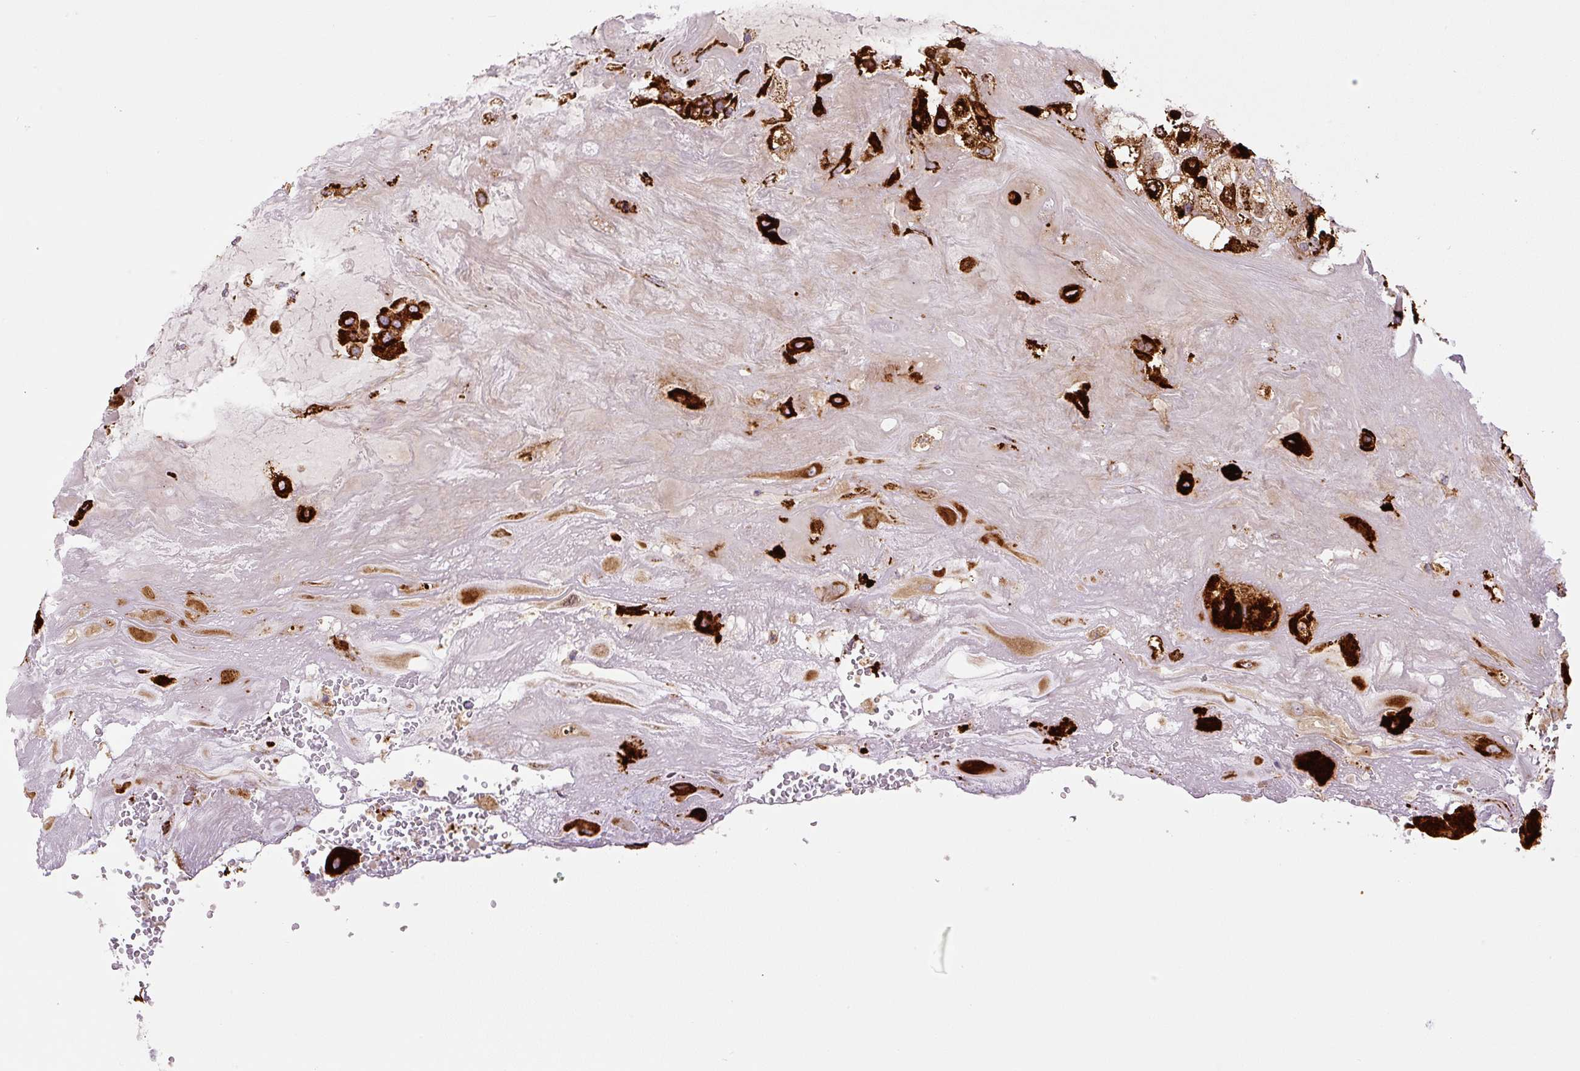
{"staining": {"intensity": "strong", "quantity": ">75%", "location": "cytoplasmic/membranous"}, "tissue": "placenta", "cell_type": "Decidual cells", "image_type": "normal", "snomed": [{"axis": "morphology", "description": "Normal tissue, NOS"}, {"axis": "topography", "description": "Placenta"}], "caption": "Decidual cells display strong cytoplasmic/membranous positivity in about >75% of cells in normal placenta. The staining was performed using DAB, with brown indicating positive protein expression. Nuclei are stained blue with hematoxylin.", "gene": "DISP3", "patient": {"sex": "female", "age": 32}}